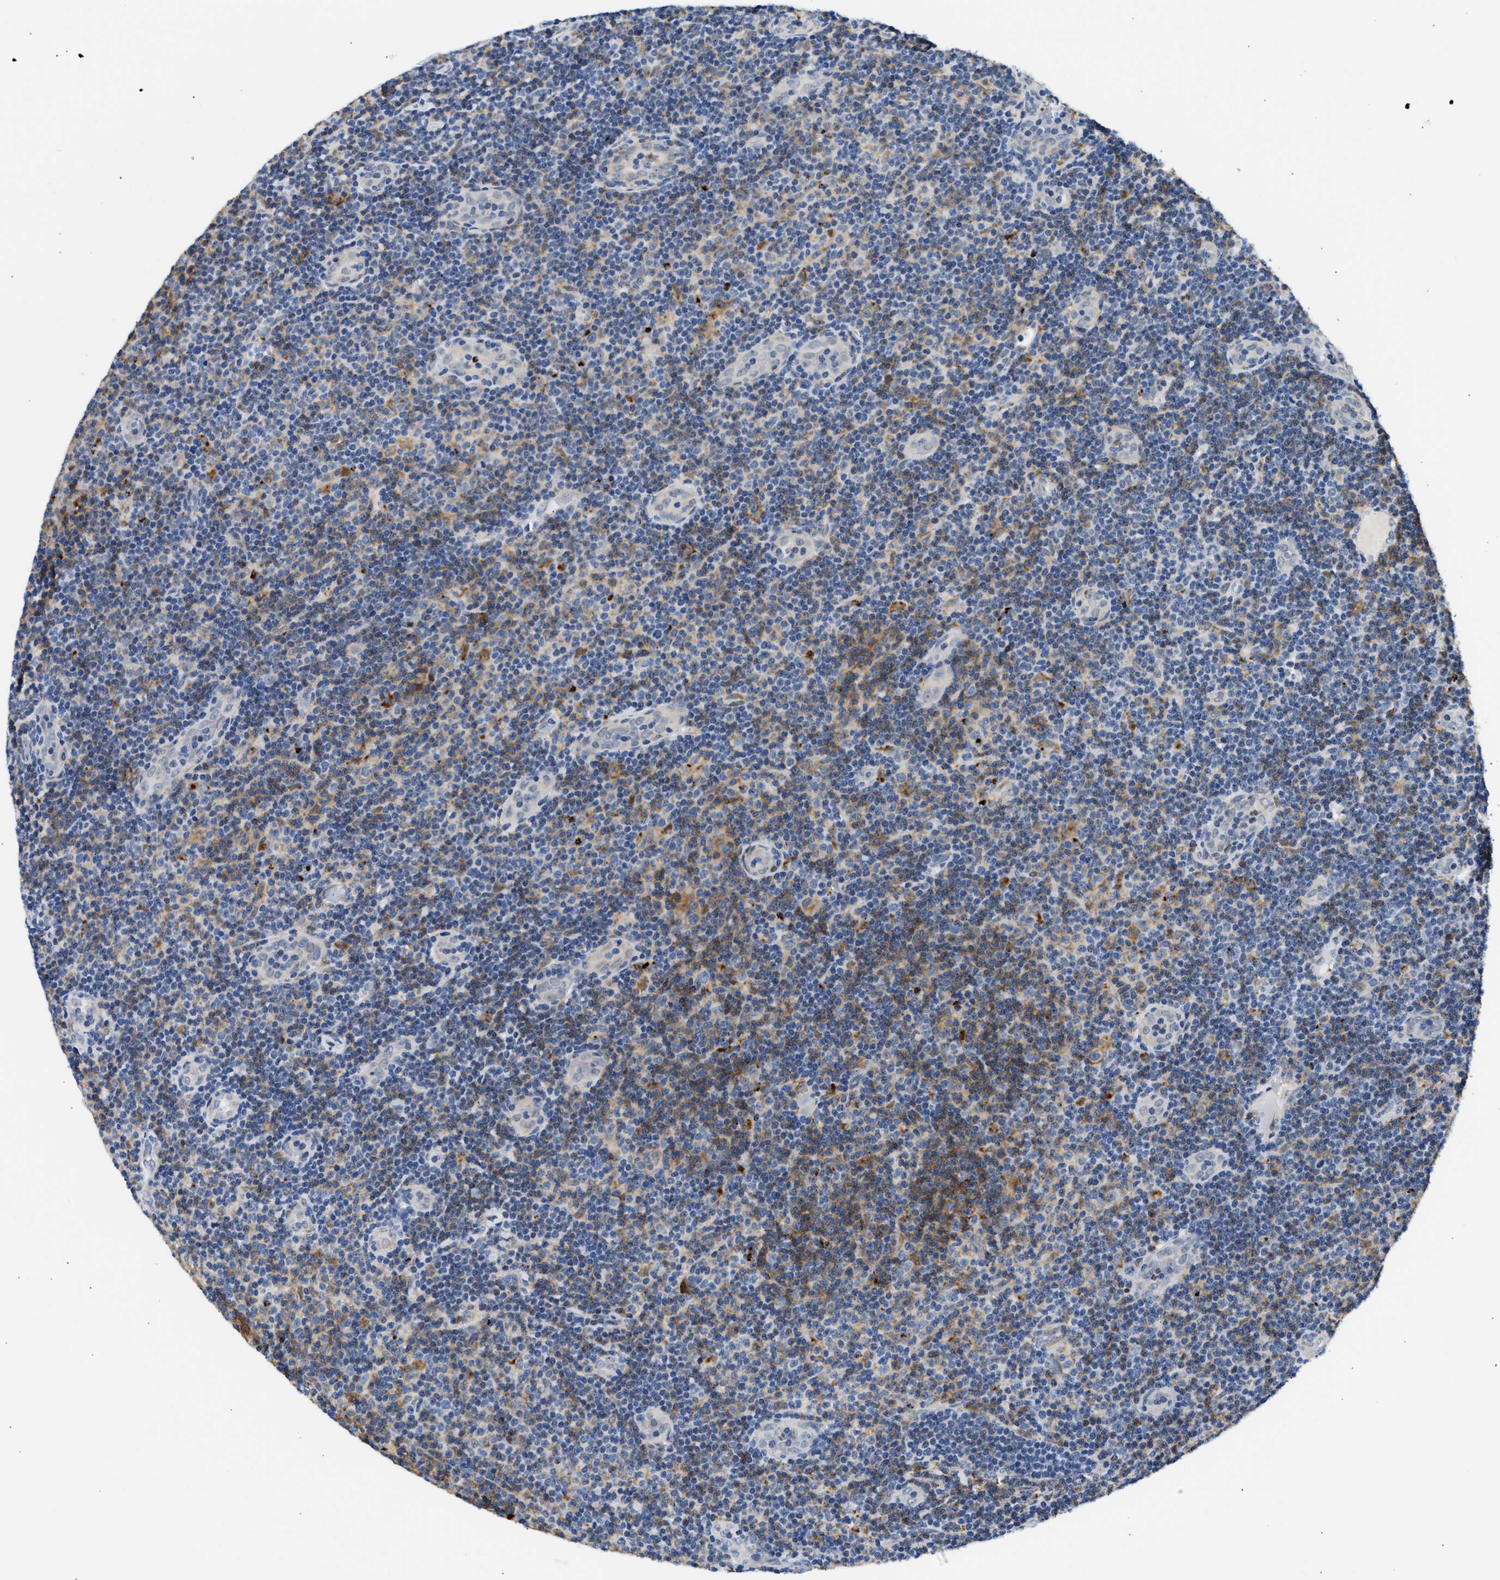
{"staining": {"intensity": "moderate", "quantity": "<25%", "location": "cytoplasmic/membranous"}, "tissue": "lymphoma", "cell_type": "Tumor cells", "image_type": "cancer", "snomed": [{"axis": "morphology", "description": "Malignant lymphoma, non-Hodgkin's type, Low grade"}, {"axis": "topography", "description": "Lymph node"}], "caption": "Tumor cells demonstrate low levels of moderate cytoplasmic/membranous positivity in approximately <25% of cells in human lymphoma.", "gene": "PPM1L", "patient": {"sex": "male", "age": 83}}